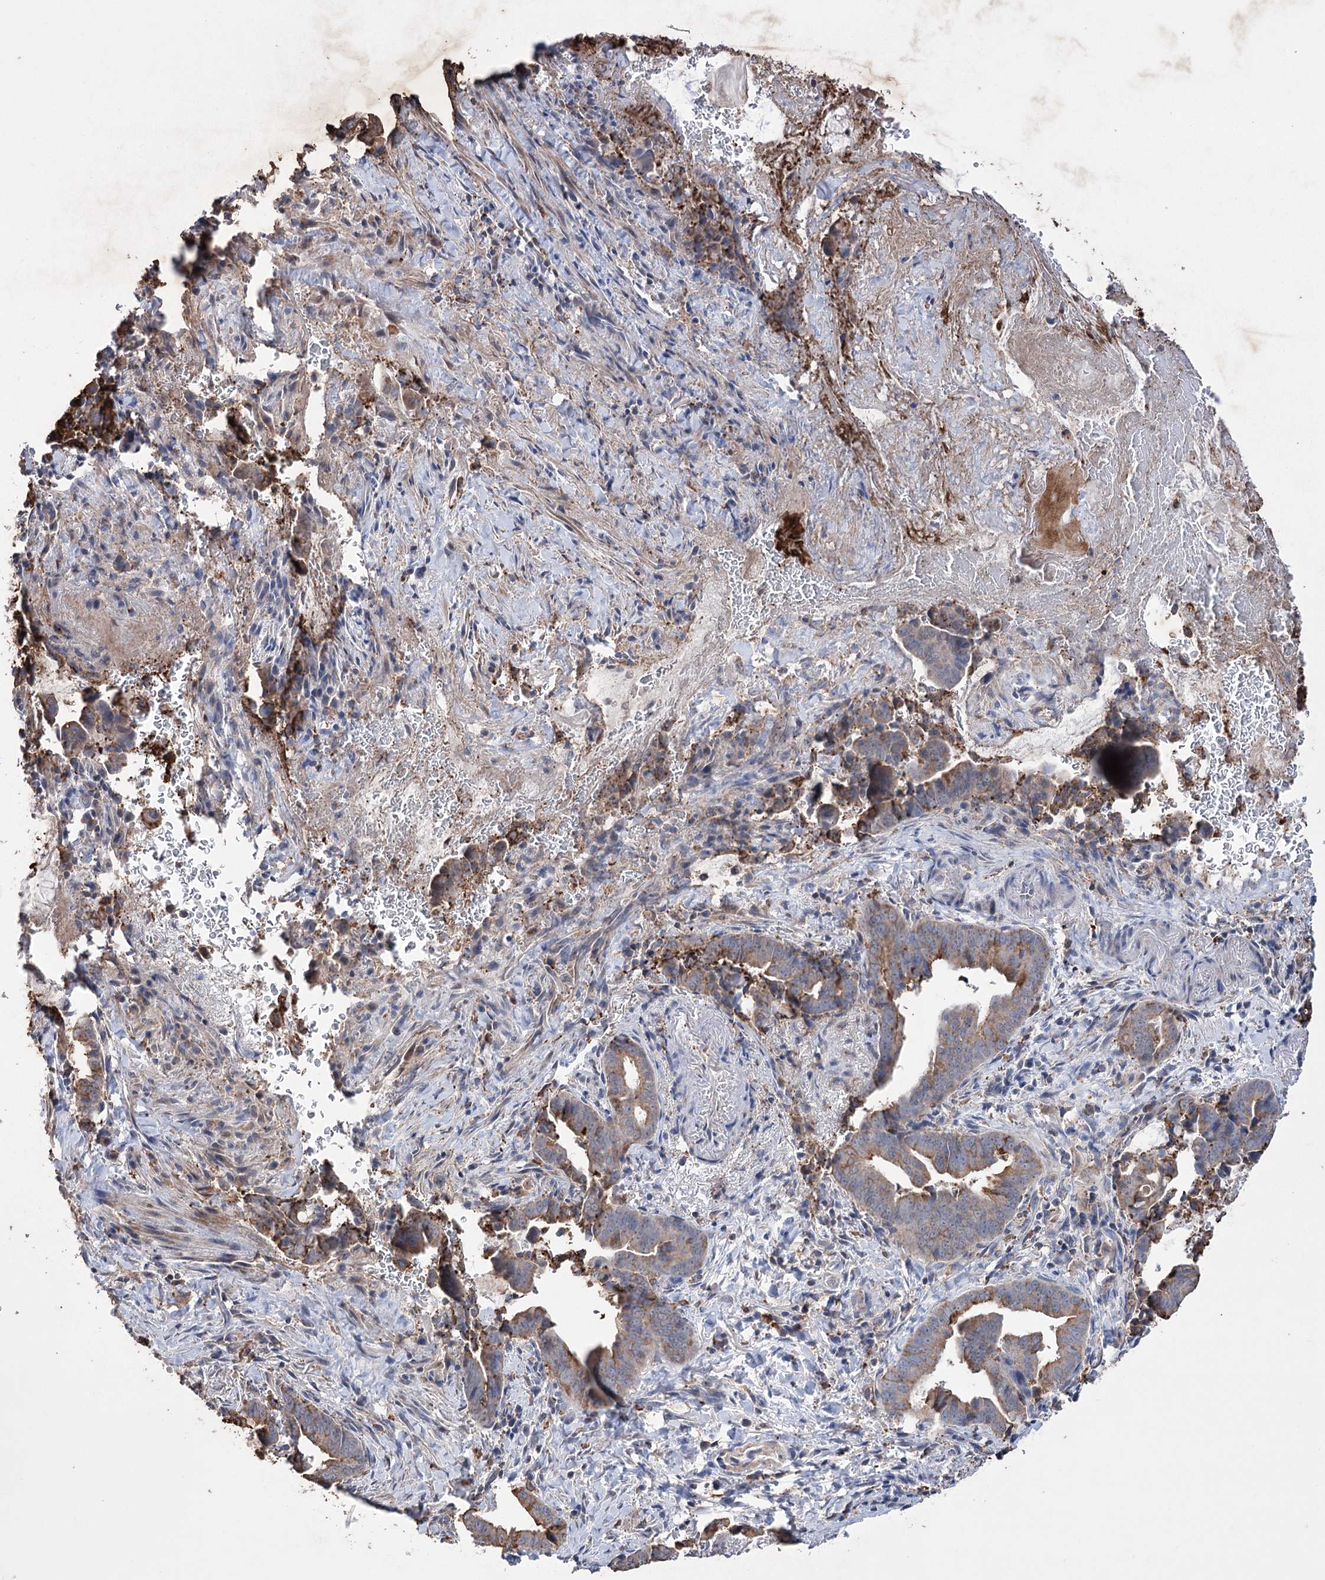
{"staining": {"intensity": "moderate", "quantity": ">75%", "location": "cytoplasmic/membranous"}, "tissue": "pancreatic cancer", "cell_type": "Tumor cells", "image_type": "cancer", "snomed": [{"axis": "morphology", "description": "Adenocarcinoma, NOS"}, {"axis": "topography", "description": "Pancreas"}], "caption": "Protein staining of pancreatic adenocarcinoma tissue exhibits moderate cytoplasmic/membranous expression in approximately >75% of tumor cells.", "gene": "TRIM71", "patient": {"sex": "female", "age": 63}}